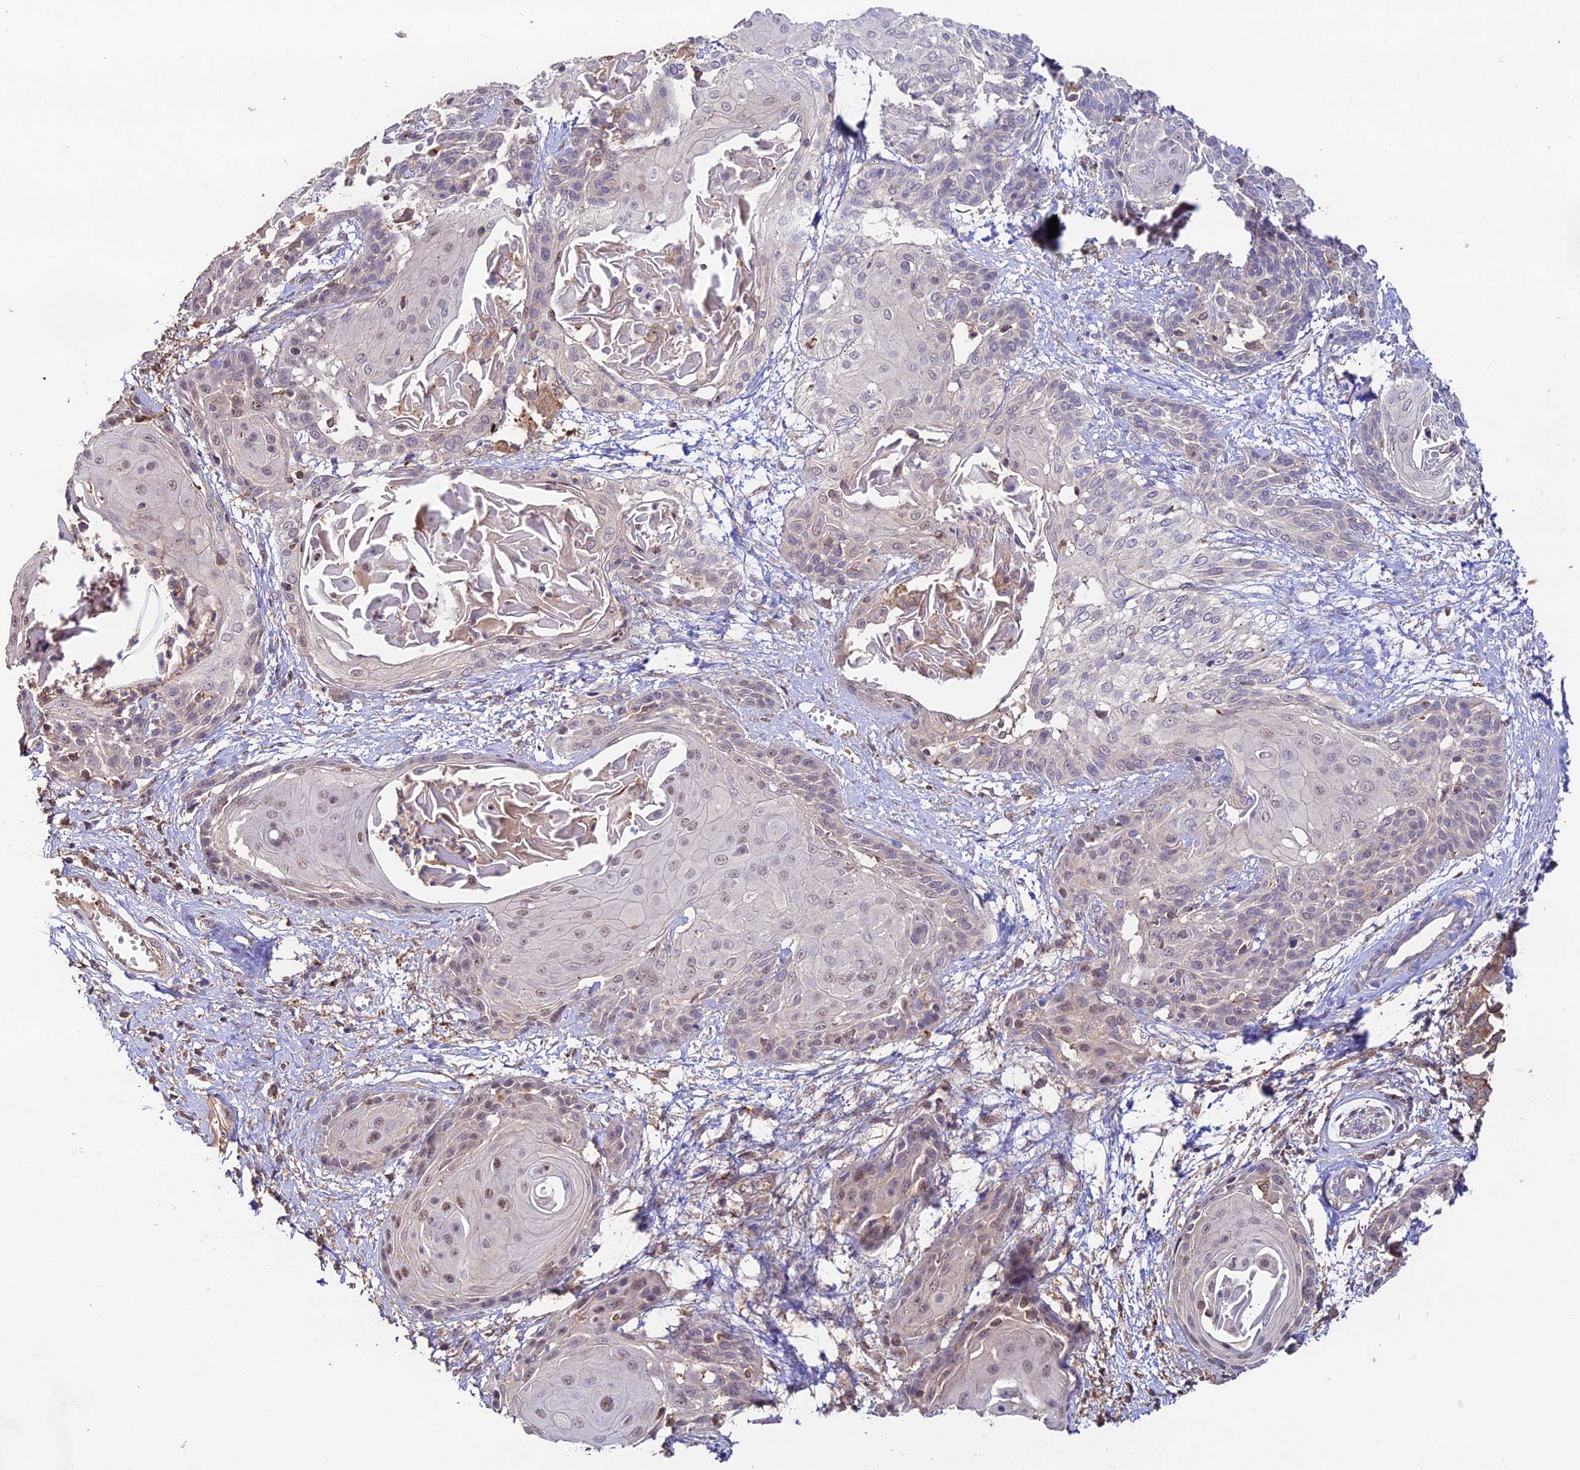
{"staining": {"intensity": "weak", "quantity": "<25%", "location": "nuclear"}, "tissue": "cervical cancer", "cell_type": "Tumor cells", "image_type": "cancer", "snomed": [{"axis": "morphology", "description": "Squamous cell carcinoma, NOS"}, {"axis": "topography", "description": "Cervix"}], "caption": "A histopathology image of cervical cancer stained for a protein exhibits no brown staining in tumor cells. The staining was performed using DAB (3,3'-diaminobenzidine) to visualize the protein expression in brown, while the nuclei were stained in blue with hematoxylin (Magnification: 20x).", "gene": "CLCF1", "patient": {"sex": "female", "age": 57}}